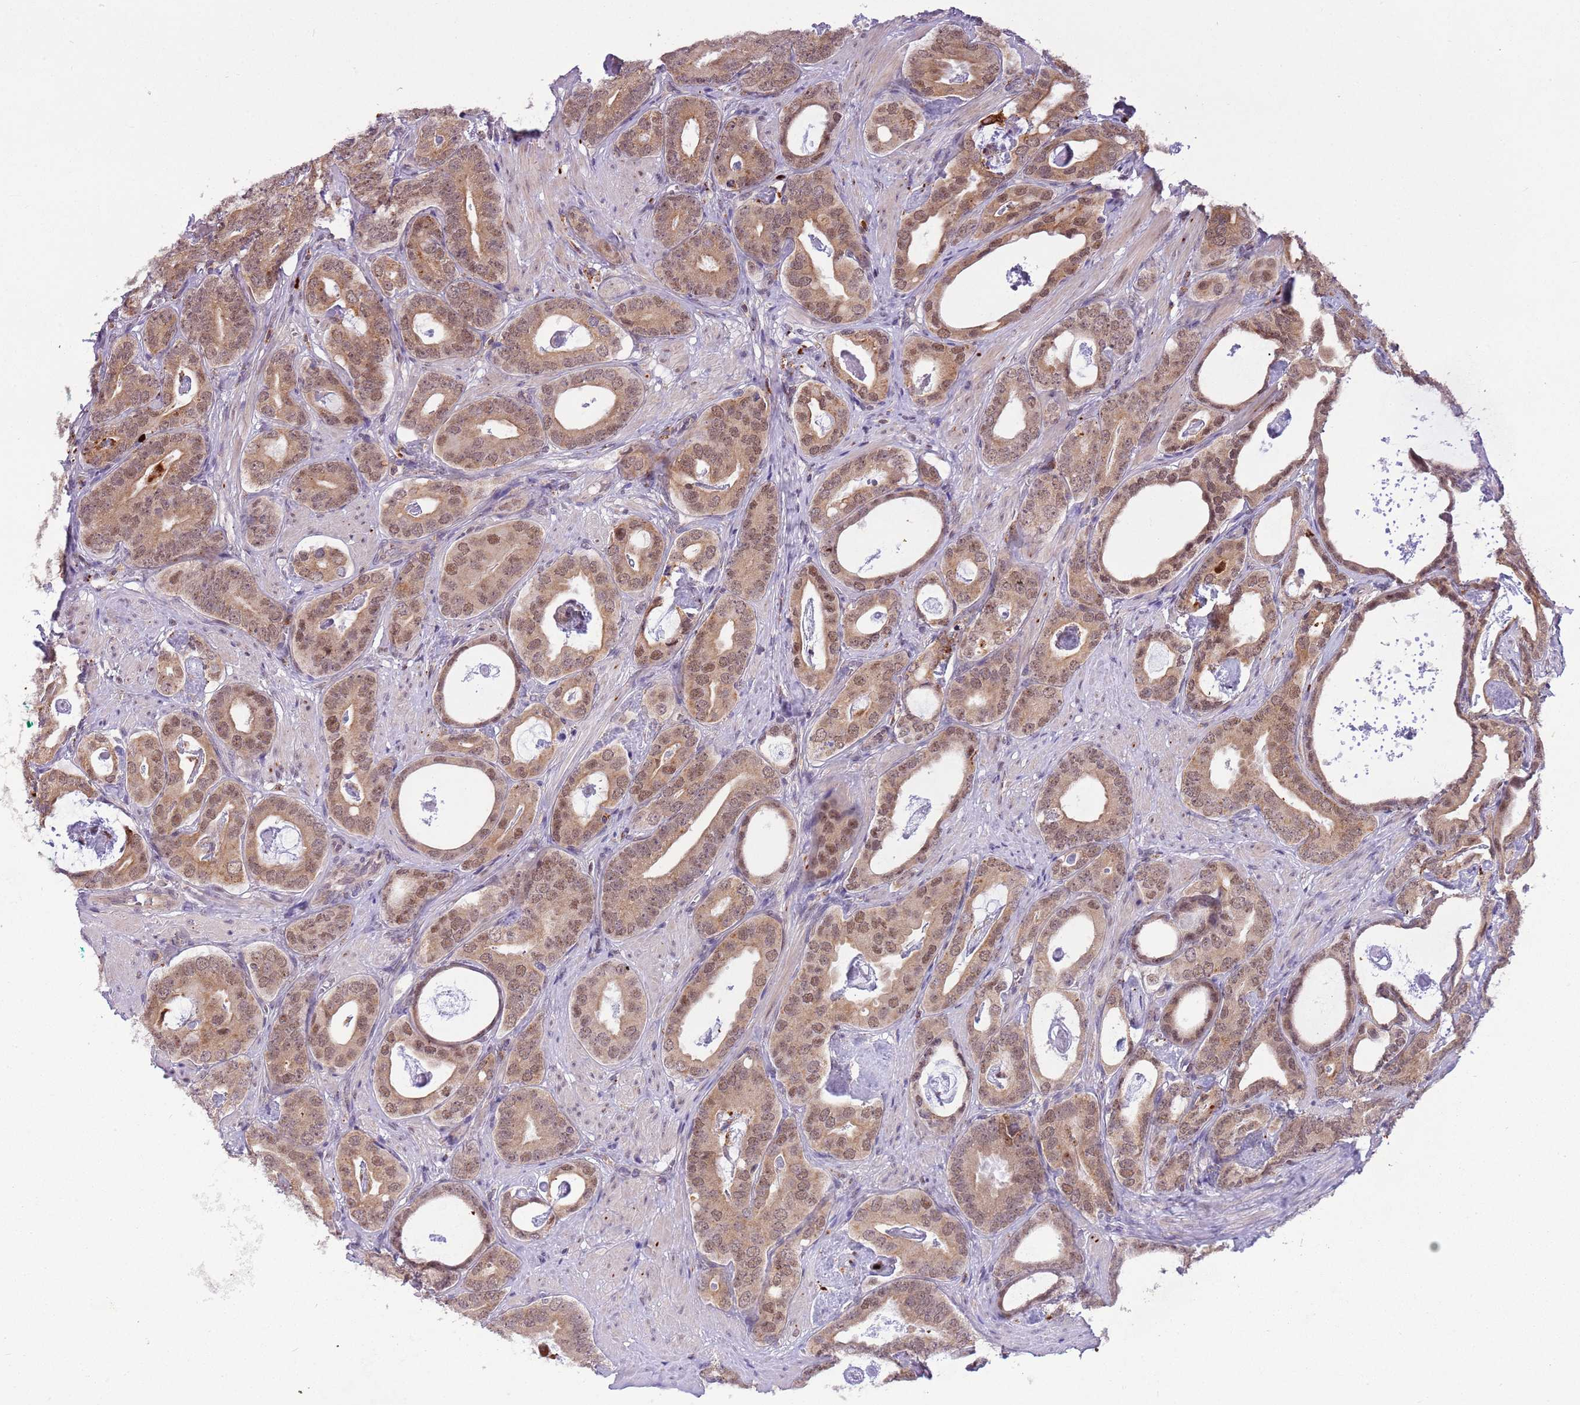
{"staining": {"intensity": "moderate", "quantity": ">75%", "location": "cytoplasmic/membranous,nuclear"}, "tissue": "prostate cancer", "cell_type": "Tumor cells", "image_type": "cancer", "snomed": [{"axis": "morphology", "description": "Adenocarcinoma, Low grade"}, {"axis": "topography", "description": "Prostate"}], "caption": "Protein expression analysis of prostate adenocarcinoma (low-grade) demonstrates moderate cytoplasmic/membranous and nuclear positivity in about >75% of tumor cells.", "gene": "TRIM27", "patient": {"sex": "male", "age": 71}}